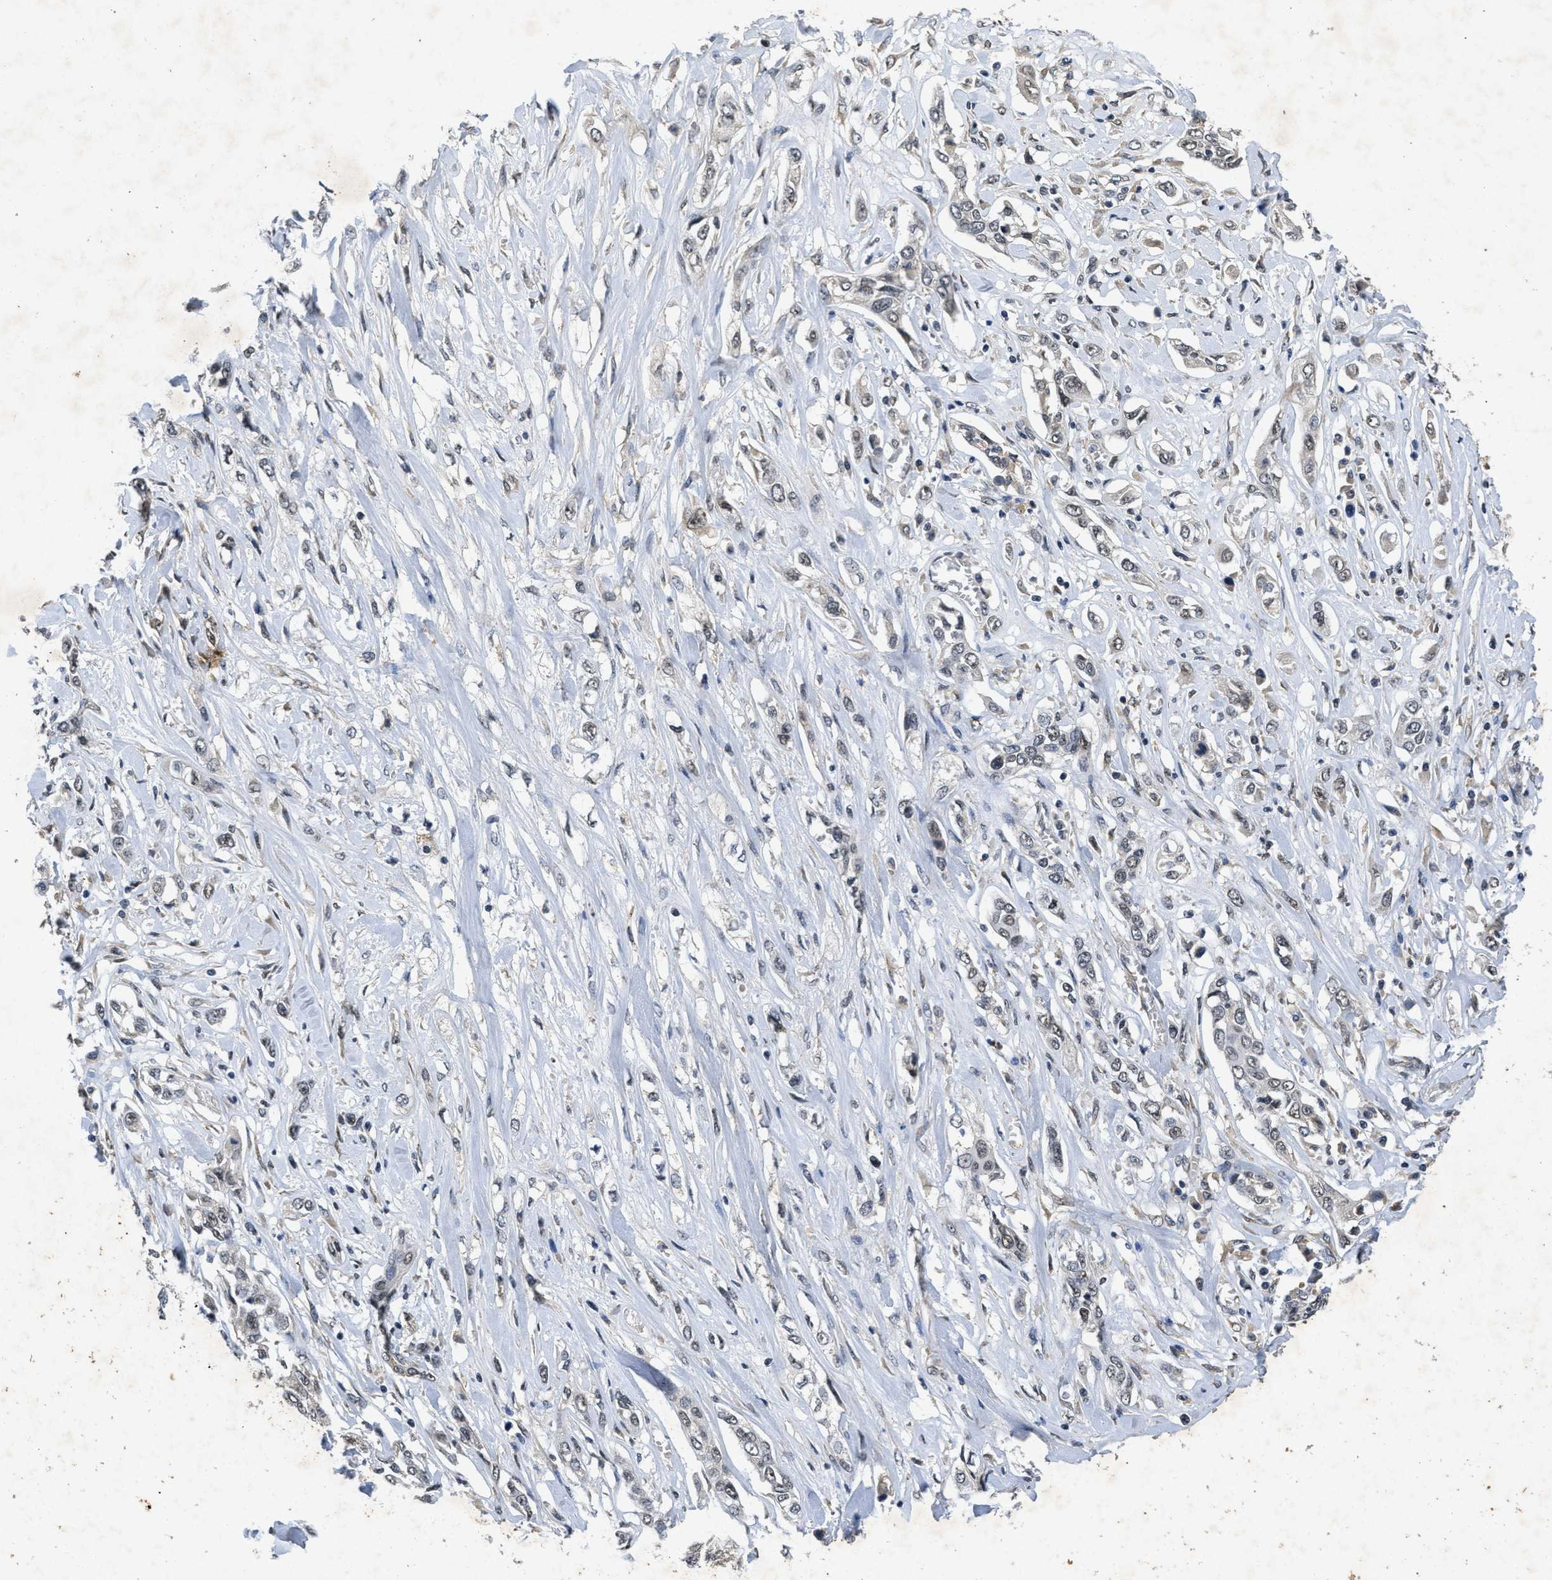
{"staining": {"intensity": "negative", "quantity": "none", "location": "none"}, "tissue": "lung cancer", "cell_type": "Tumor cells", "image_type": "cancer", "snomed": [{"axis": "morphology", "description": "Squamous cell carcinoma, NOS"}, {"axis": "topography", "description": "Lung"}], "caption": "The photomicrograph displays no staining of tumor cells in lung cancer.", "gene": "PAPOLG", "patient": {"sex": "male", "age": 71}}